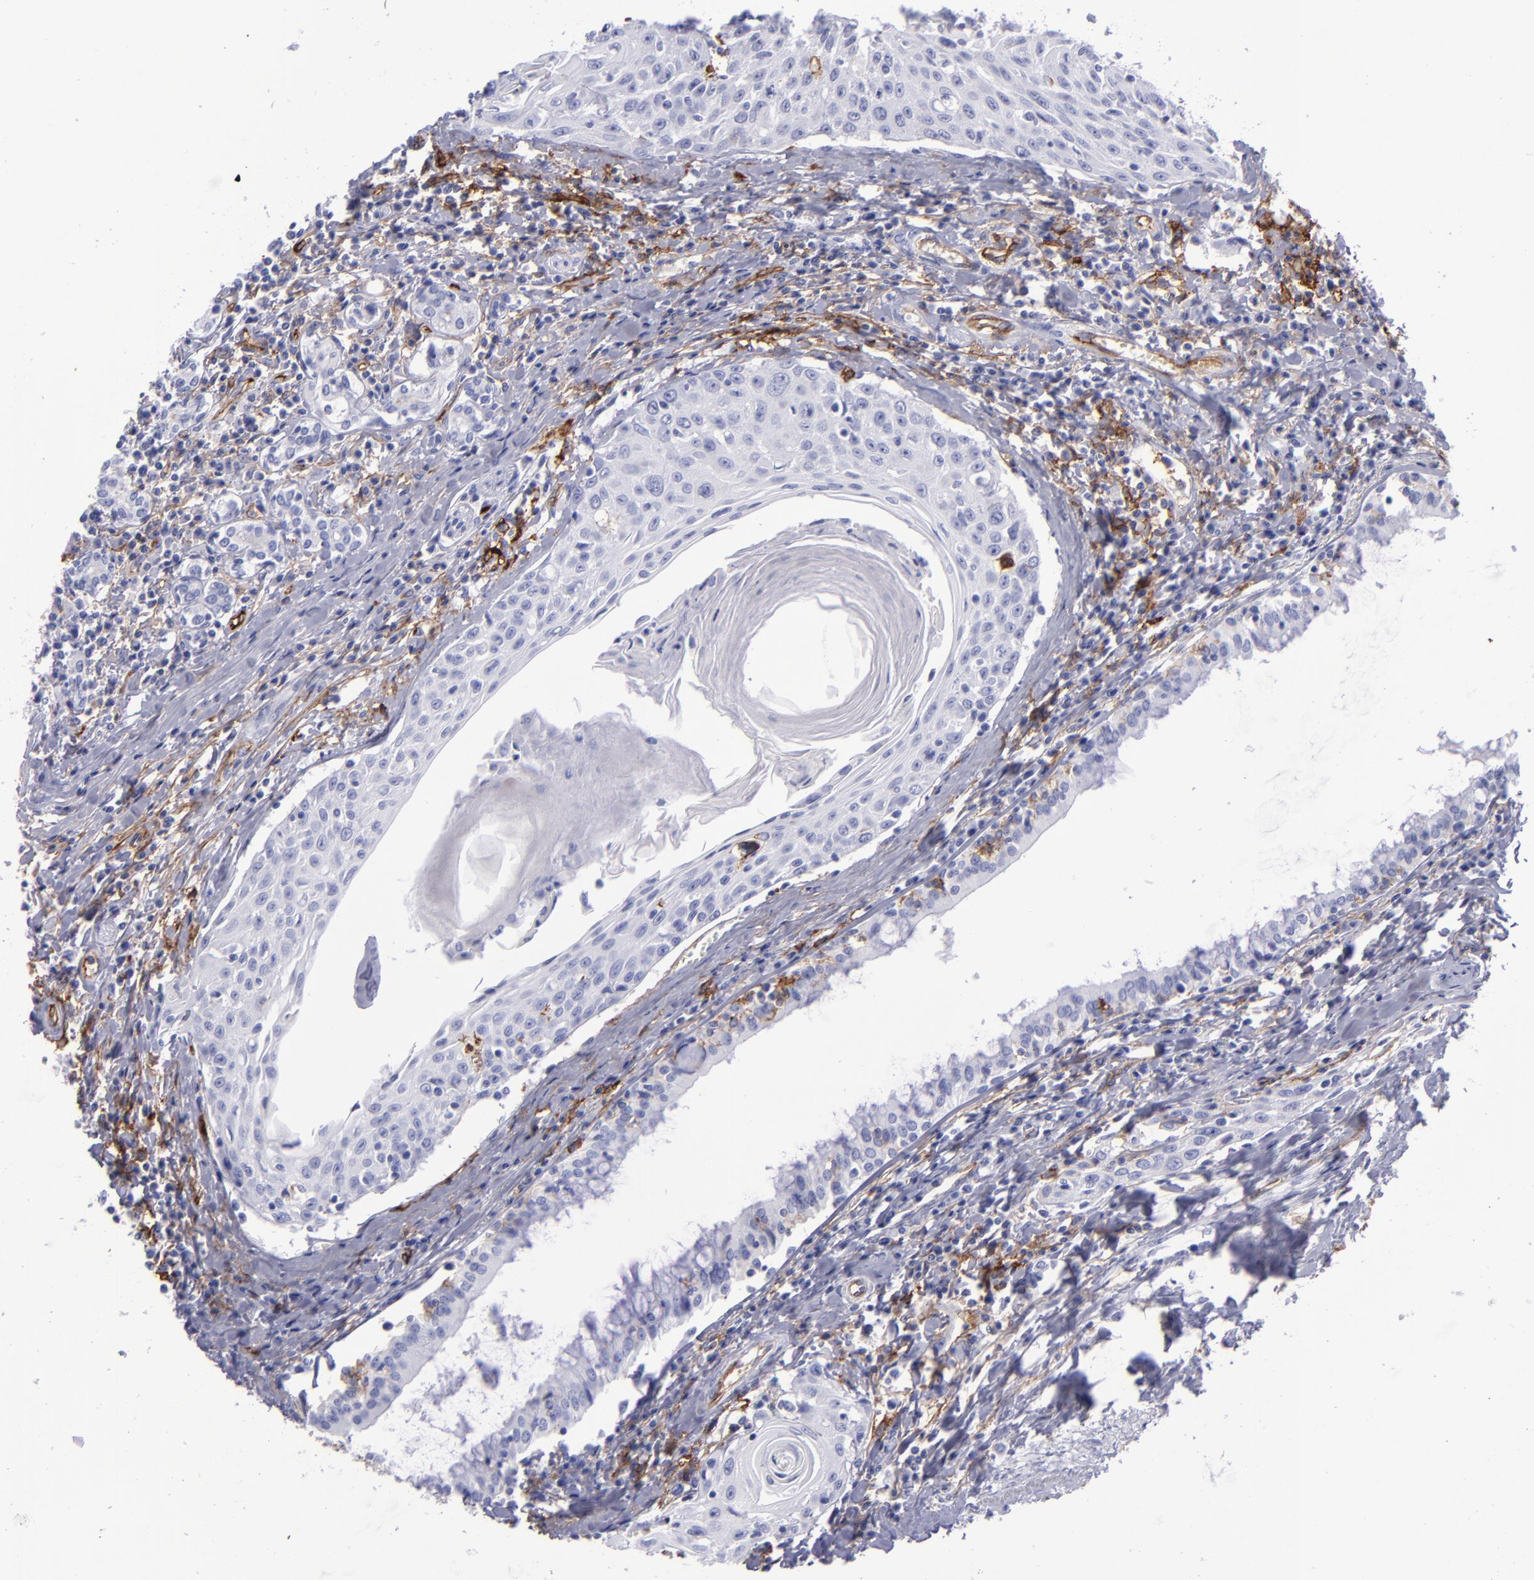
{"staining": {"intensity": "strong", "quantity": "<25%", "location": "cytoplasmic/membranous"}, "tissue": "head and neck cancer", "cell_type": "Tumor cells", "image_type": "cancer", "snomed": [{"axis": "morphology", "description": "Squamous cell carcinoma, NOS"}, {"axis": "morphology", "description": "Squamous cell carcinoma, metastatic, NOS"}, {"axis": "topography", "description": "Lymph node"}, {"axis": "topography", "description": "Salivary gland"}, {"axis": "topography", "description": "Head-Neck"}], "caption": "Tumor cells show medium levels of strong cytoplasmic/membranous expression in about <25% of cells in squamous cell carcinoma (head and neck). The protein is stained brown, and the nuclei are stained in blue (DAB IHC with brightfield microscopy, high magnification).", "gene": "ACE", "patient": {"sex": "female", "age": 74}}